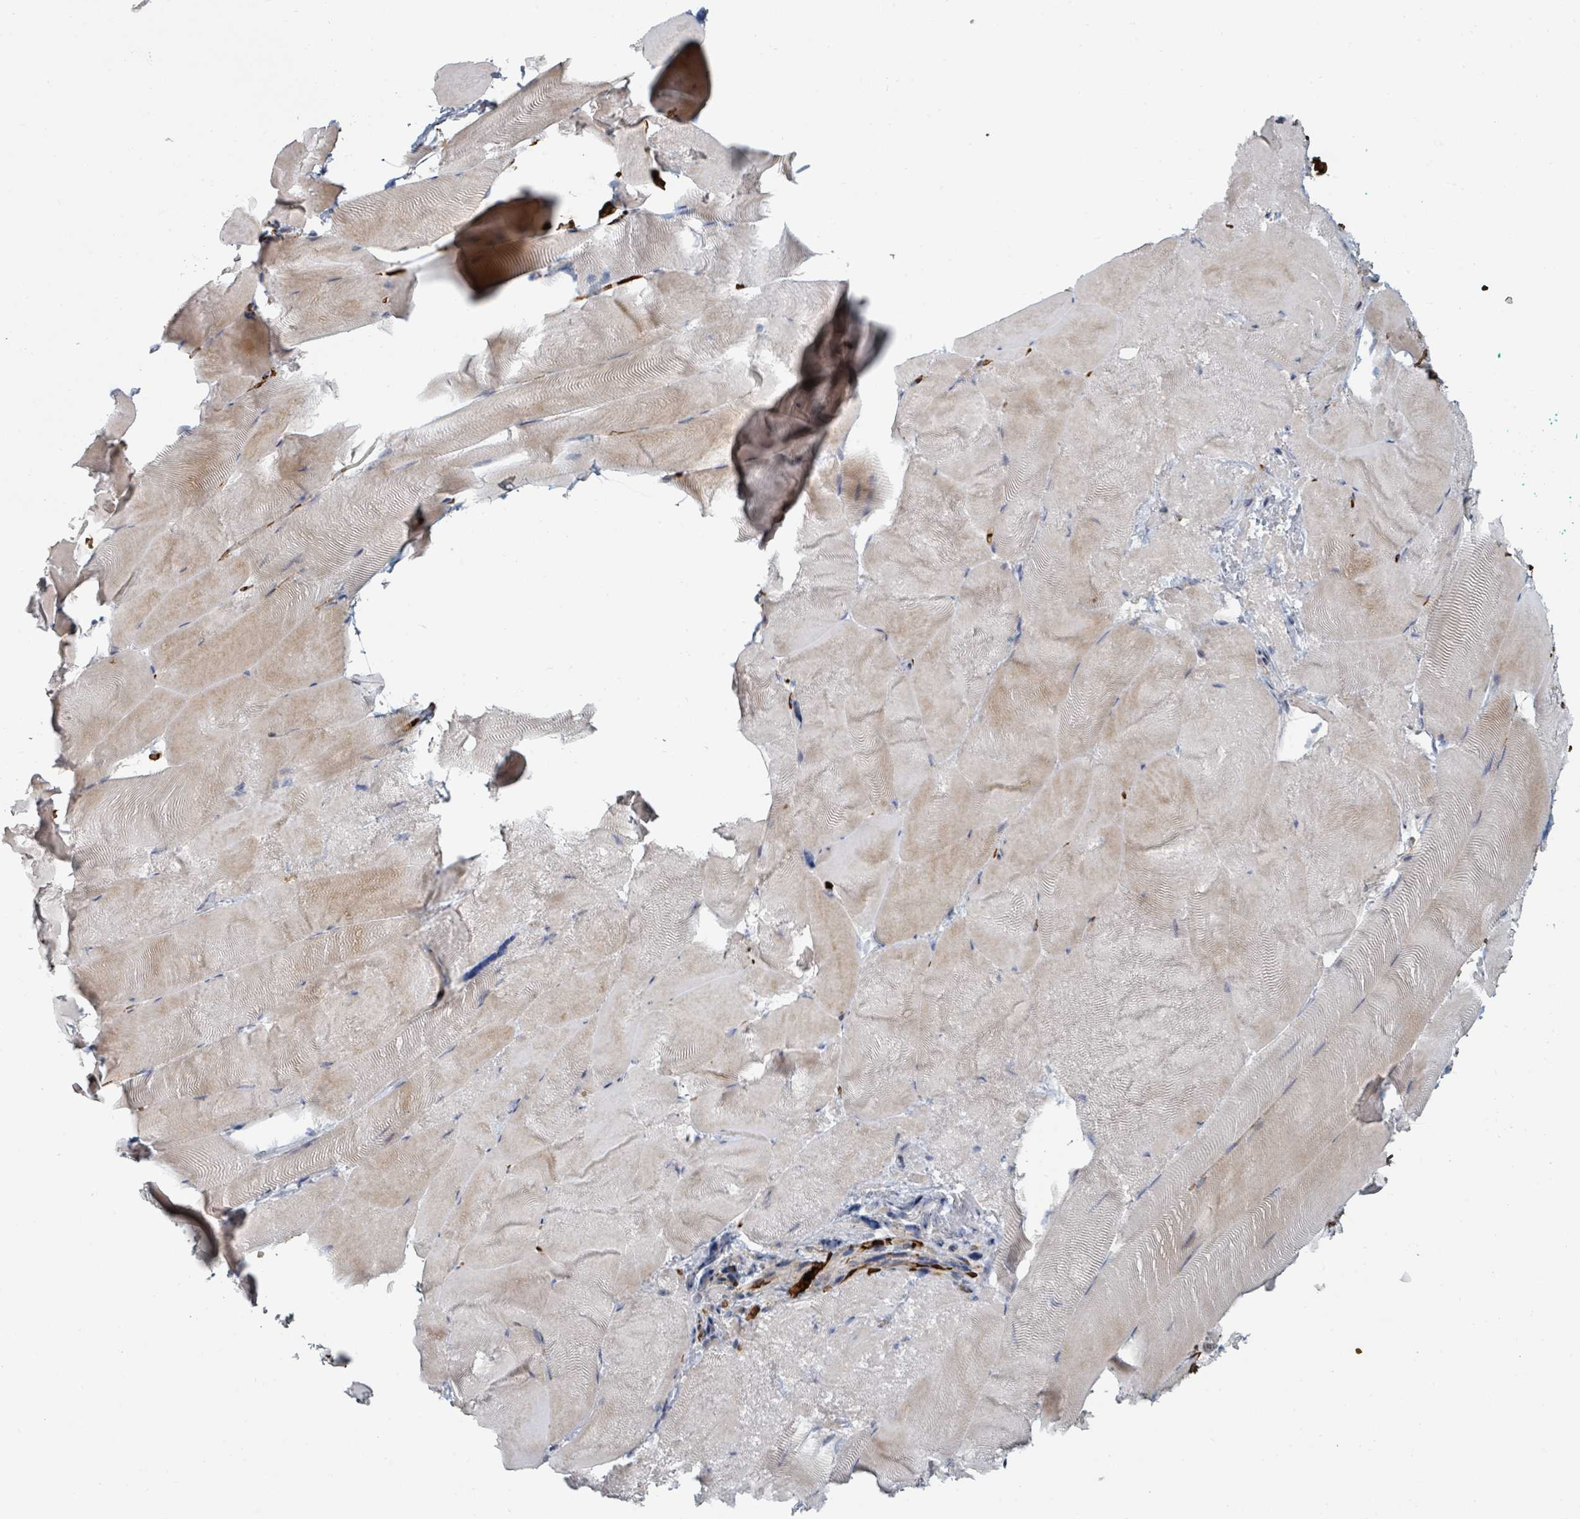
{"staining": {"intensity": "weak", "quantity": "<25%", "location": "cytoplasmic/membranous"}, "tissue": "skeletal muscle", "cell_type": "Myocytes", "image_type": "normal", "snomed": [{"axis": "morphology", "description": "Normal tissue, NOS"}, {"axis": "topography", "description": "Skeletal muscle"}], "caption": "There is no significant staining in myocytes of skeletal muscle. (IHC, brightfield microscopy, high magnification).", "gene": "TRPC4AP", "patient": {"sex": "female", "age": 64}}